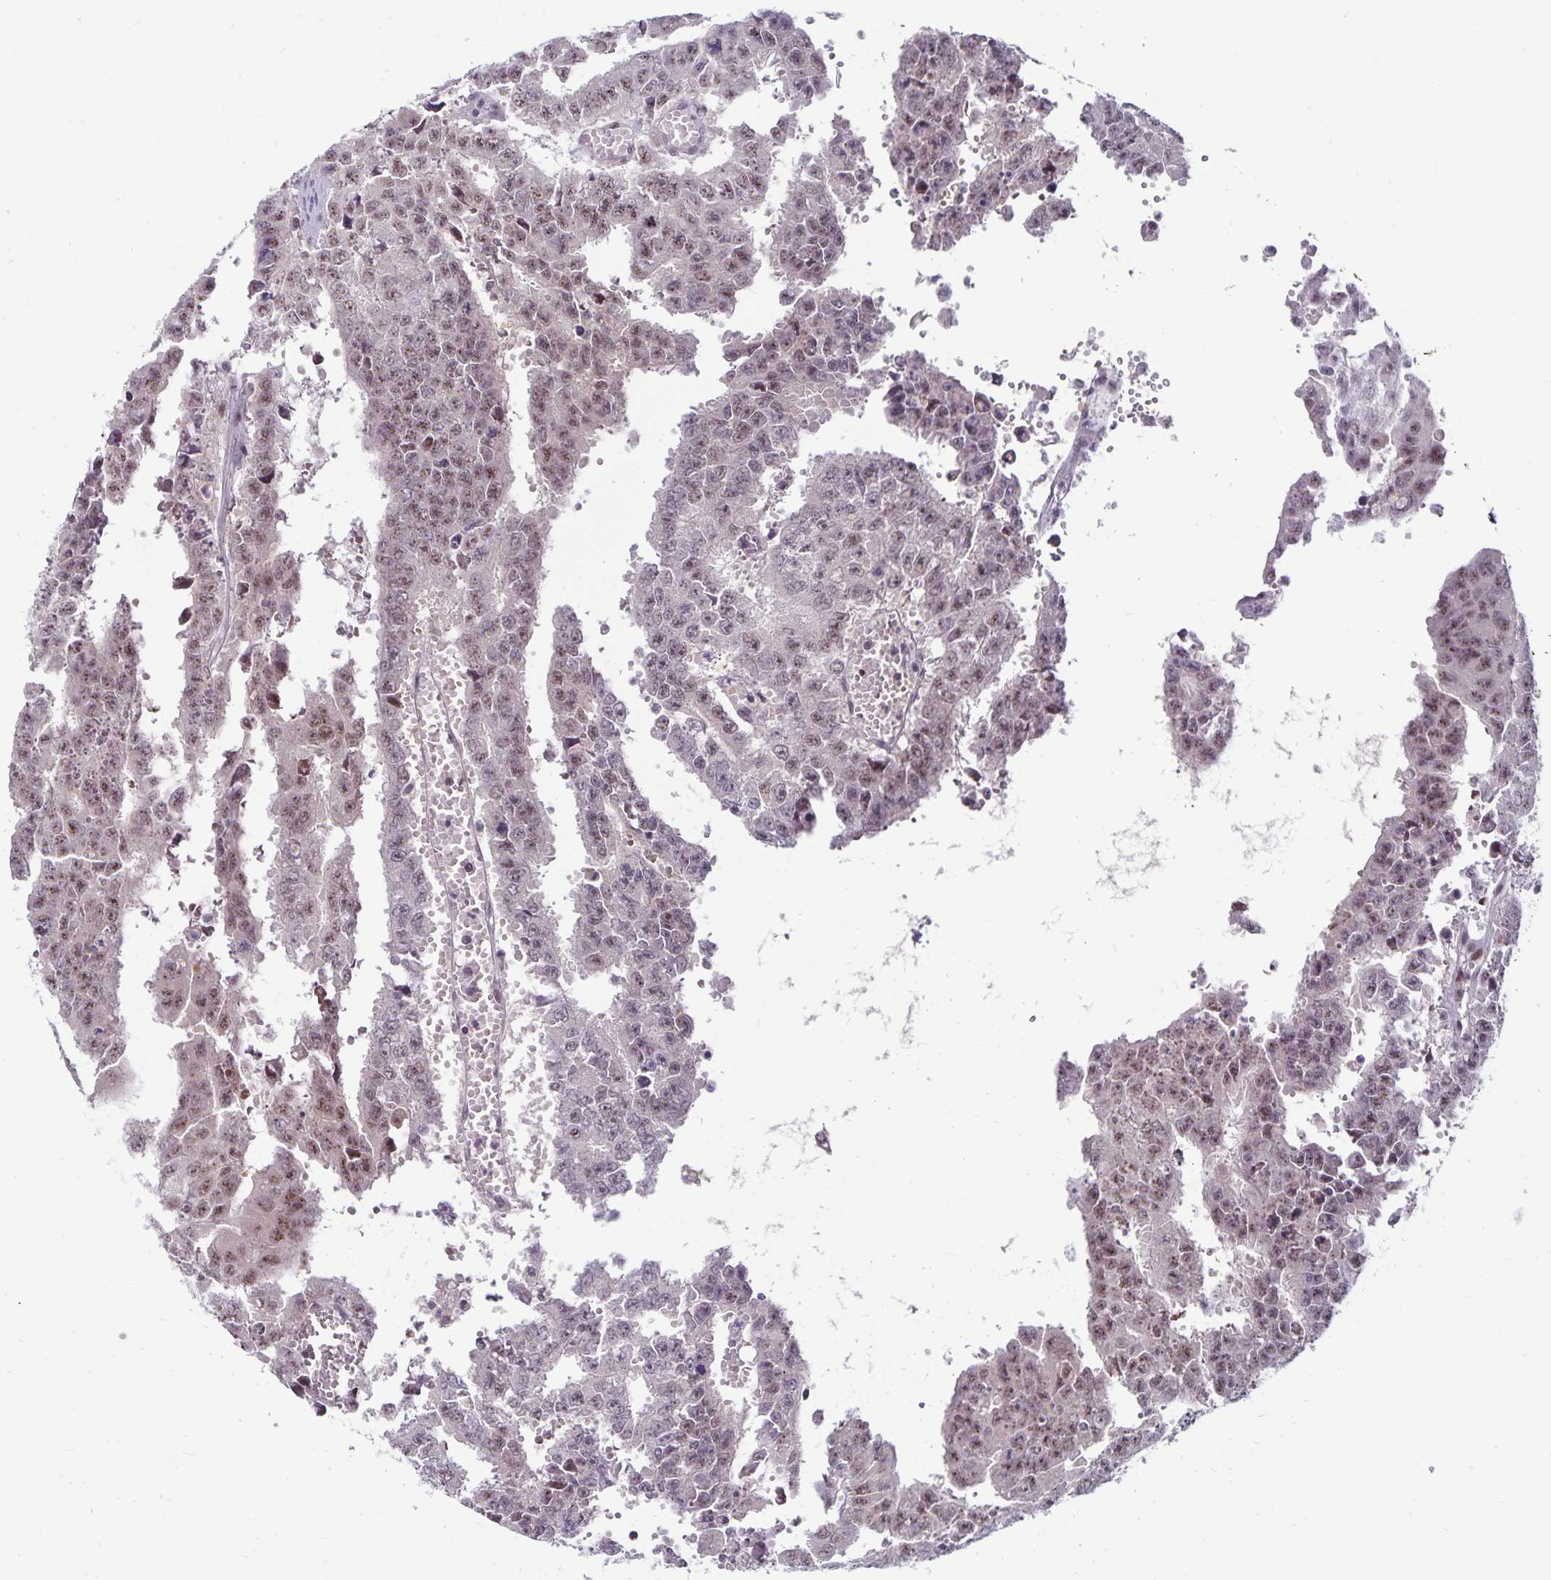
{"staining": {"intensity": "weak", "quantity": ">75%", "location": "nuclear"}, "tissue": "testis cancer", "cell_type": "Tumor cells", "image_type": "cancer", "snomed": [{"axis": "morphology", "description": "Carcinoma, Embryonal, NOS"}, {"axis": "morphology", "description": "Teratoma, malignant, NOS"}, {"axis": "topography", "description": "Testis"}], "caption": "Human testis teratoma (malignant) stained with a protein marker shows weak staining in tumor cells.", "gene": "EXOC6B", "patient": {"sex": "male", "age": 24}}